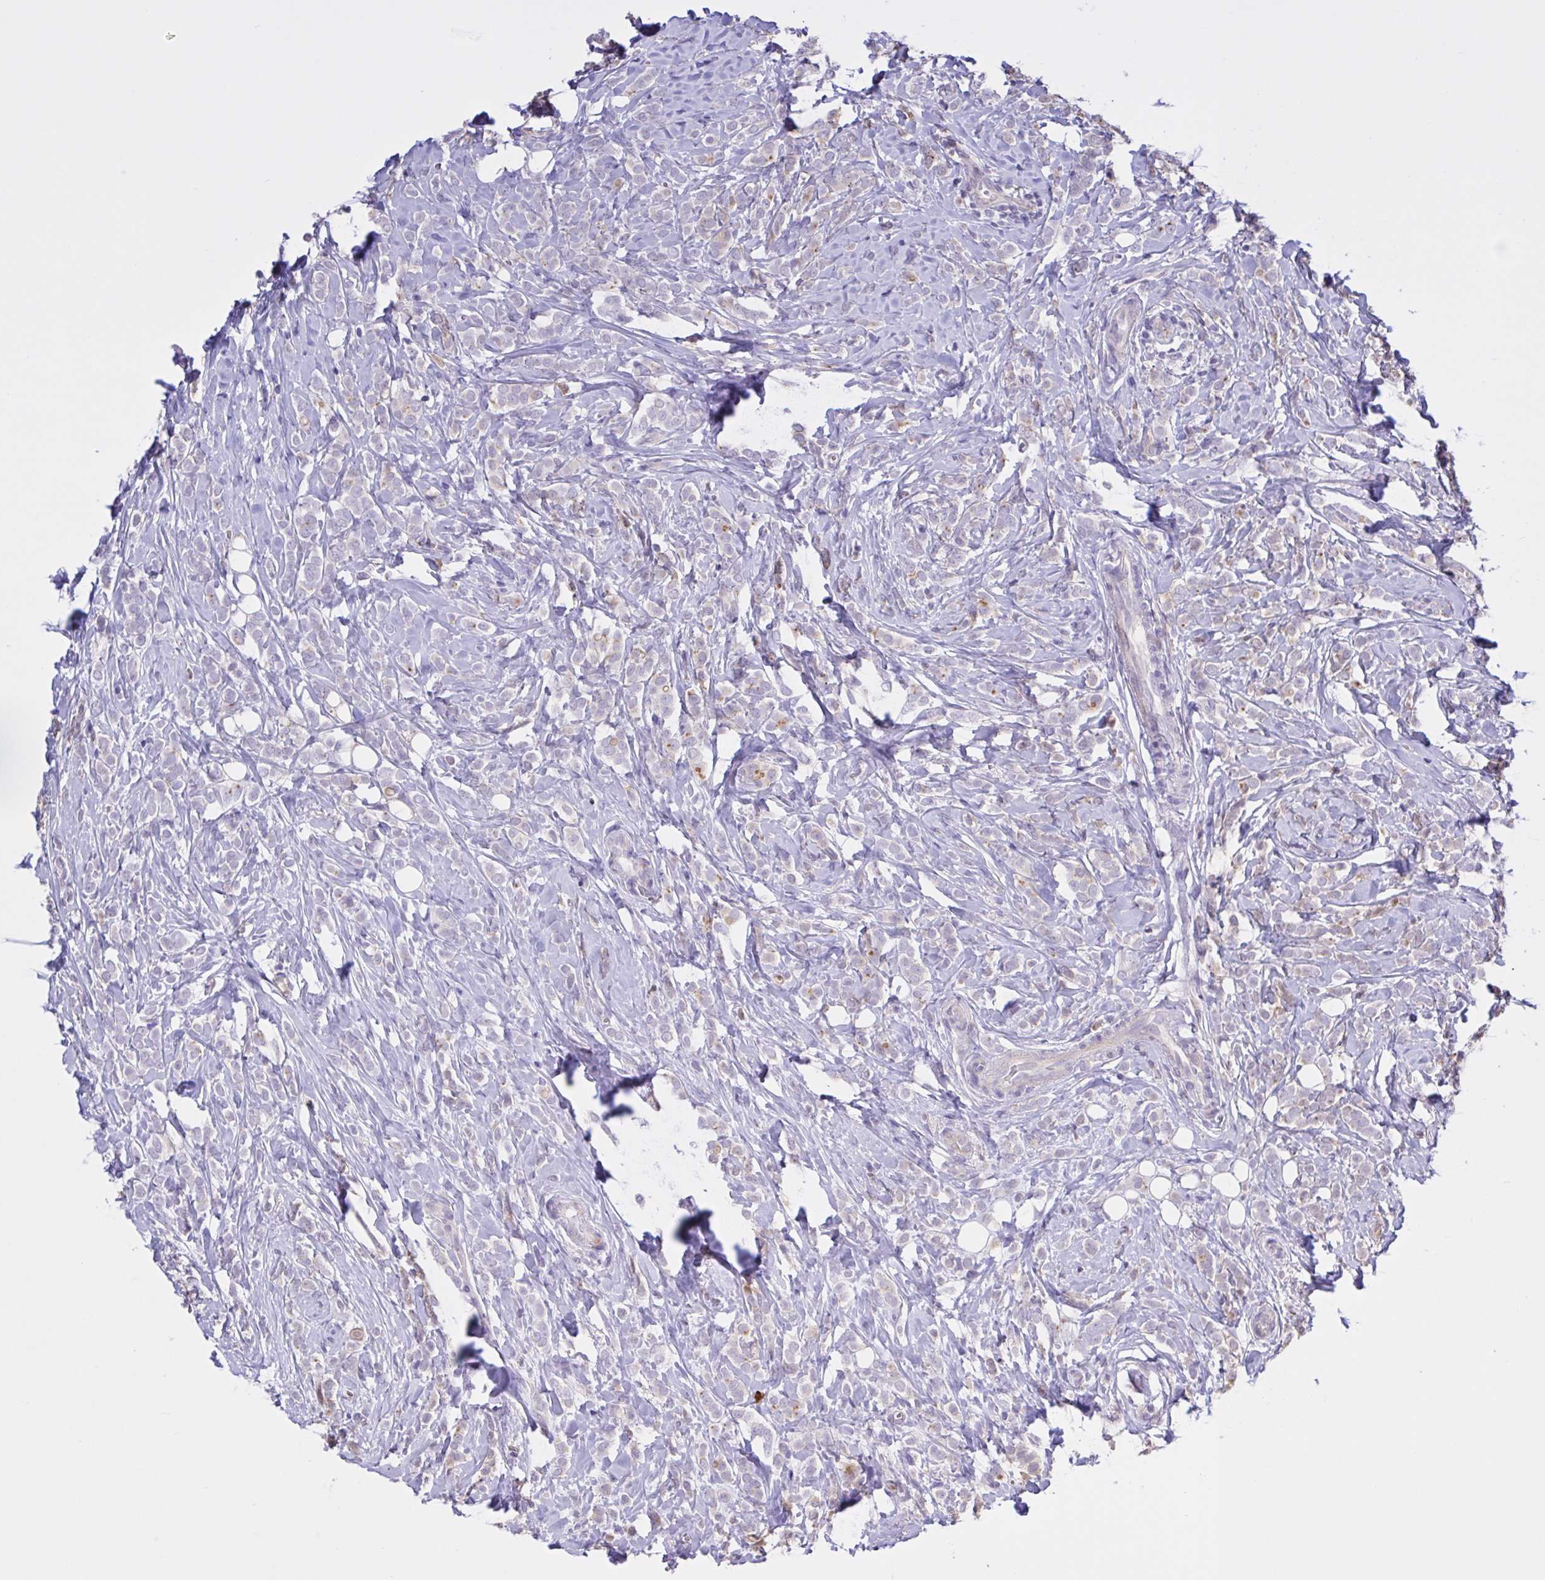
{"staining": {"intensity": "weak", "quantity": "<25%", "location": "cytoplasmic/membranous"}, "tissue": "breast cancer", "cell_type": "Tumor cells", "image_type": "cancer", "snomed": [{"axis": "morphology", "description": "Lobular carcinoma"}, {"axis": "topography", "description": "Breast"}], "caption": "A histopathology image of human lobular carcinoma (breast) is negative for staining in tumor cells.", "gene": "MRGPRX2", "patient": {"sex": "female", "age": 49}}